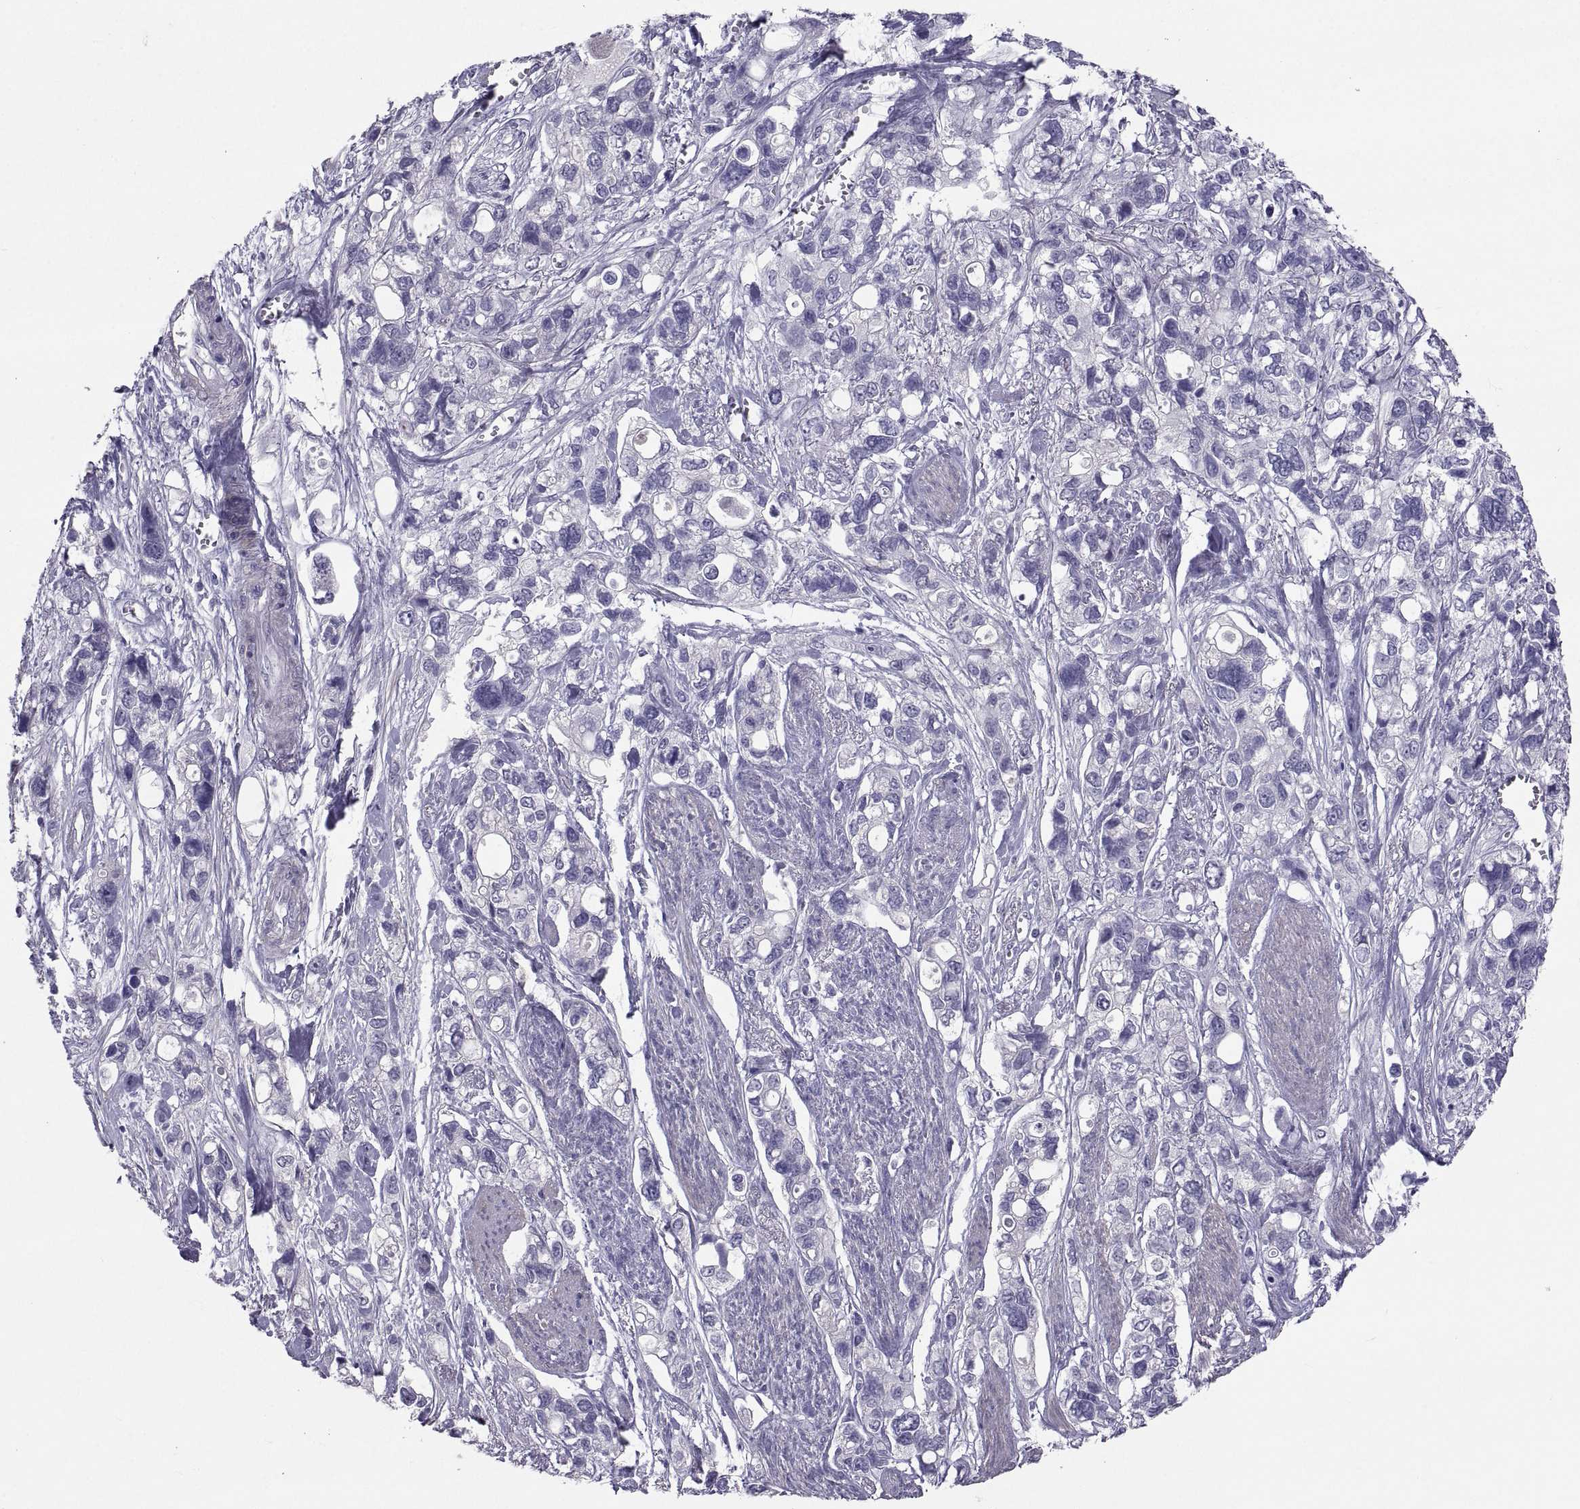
{"staining": {"intensity": "negative", "quantity": "none", "location": "none"}, "tissue": "stomach cancer", "cell_type": "Tumor cells", "image_type": "cancer", "snomed": [{"axis": "morphology", "description": "Adenocarcinoma, NOS"}, {"axis": "topography", "description": "Stomach, upper"}], "caption": "Stomach cancer (adenocarcinoma) stained for a protein using immunohistochemistry demonstrates no positivity tumor cells.", "gene": "IGSF1", "patient": {"sex": "female", "age": 81}}